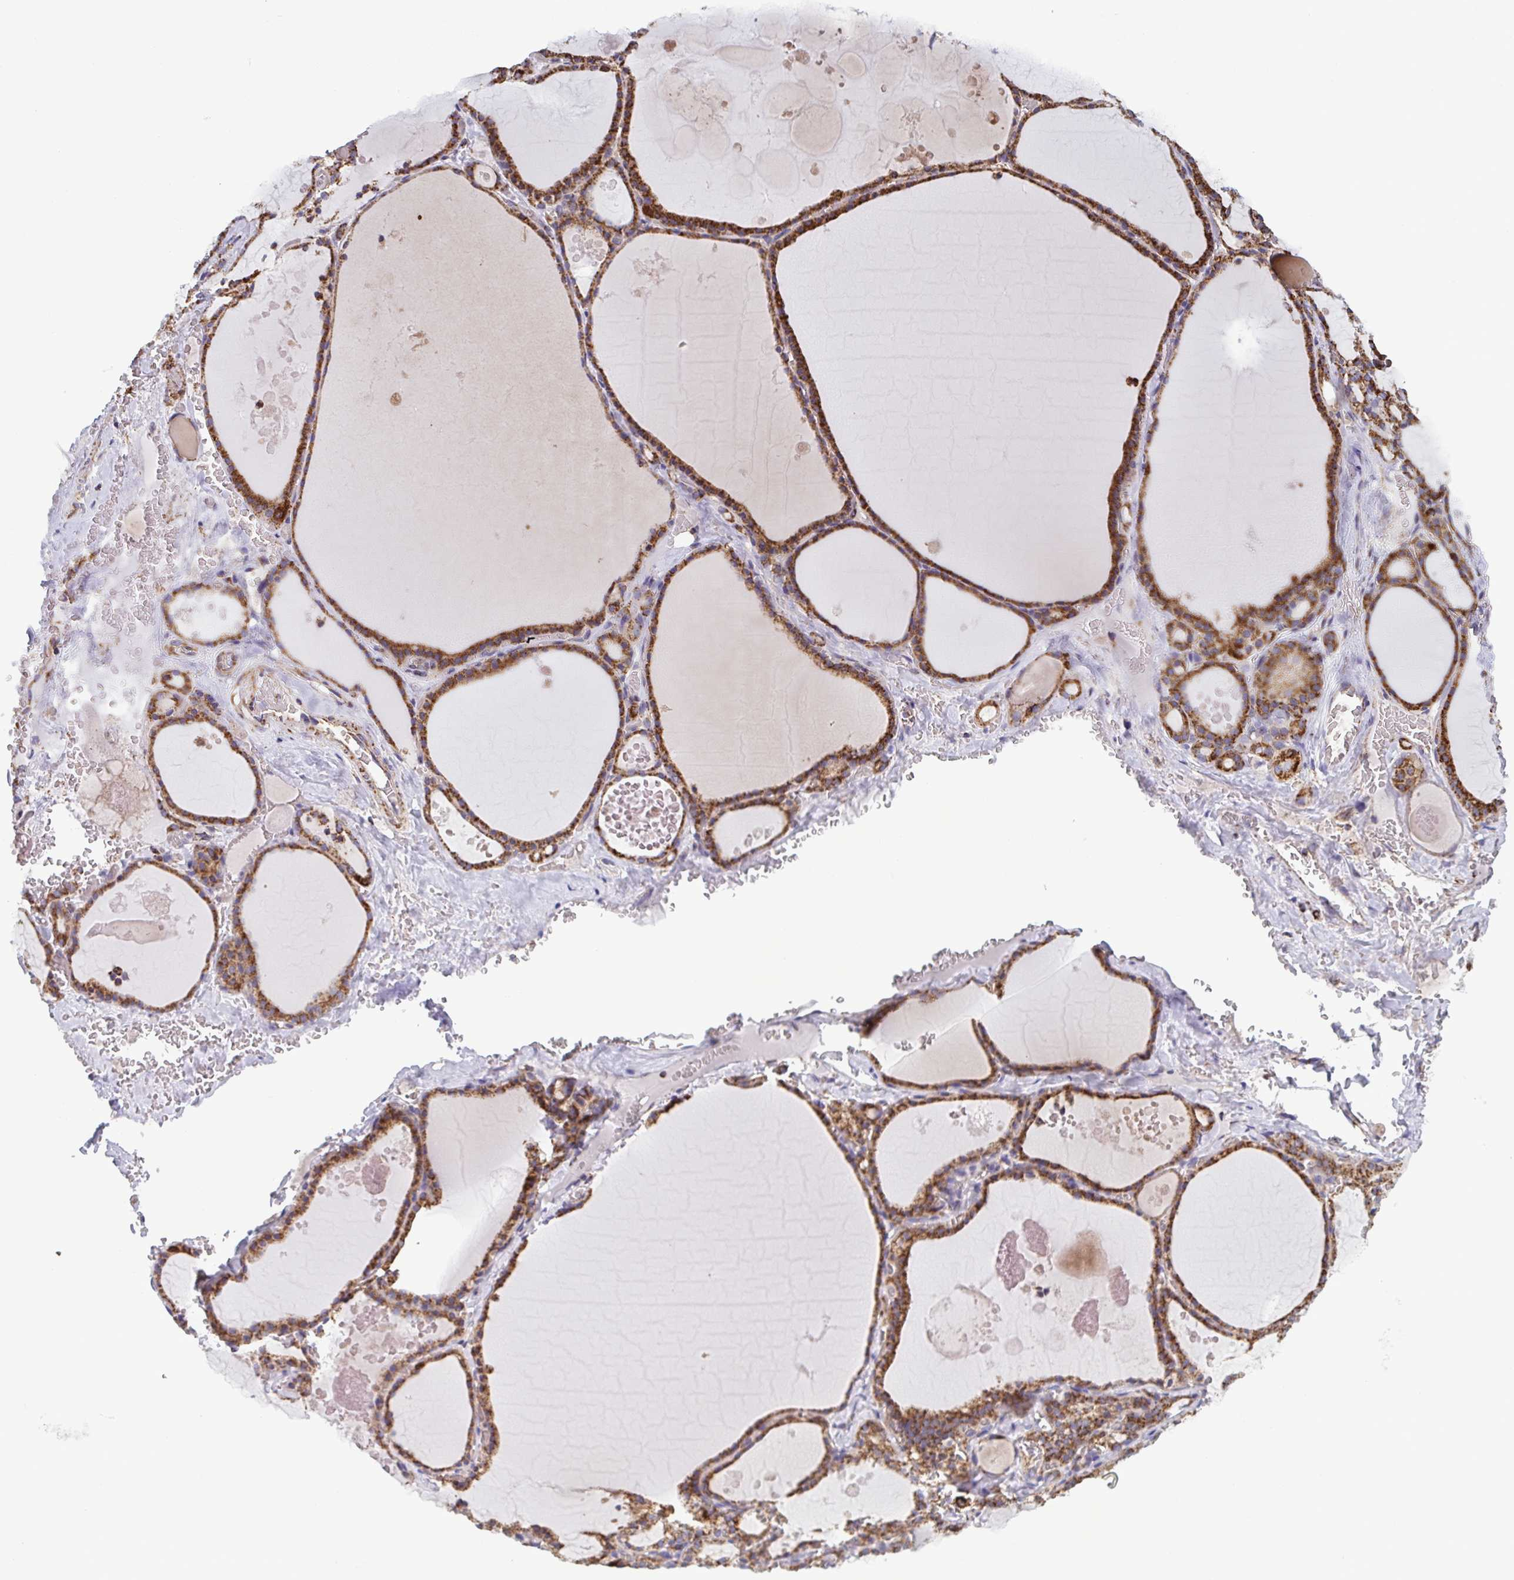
{"staining": {"intensity": "strong", "quantity": ">75%", "location": "cytoplasmic/membranous"}, "tissue": "thyroid gland", "cell_type": "Glandular cells", "image_type": "normal", "snomed": [{"axis": "morphology", "description": "Normal tissue, NOS"}, {"axis": "topography", "description": "Thyroid gland"}], "caption": "Glandular cells exhibit high levels of strong cytoplasmic/membranous staining in about >75% of cells in benign human thyroid gland. The protein of interest is shown in brown color, while the nuclei are stained blue.", "gene": "CSDE1", "patient": {"sex": "male", "age": 56}}